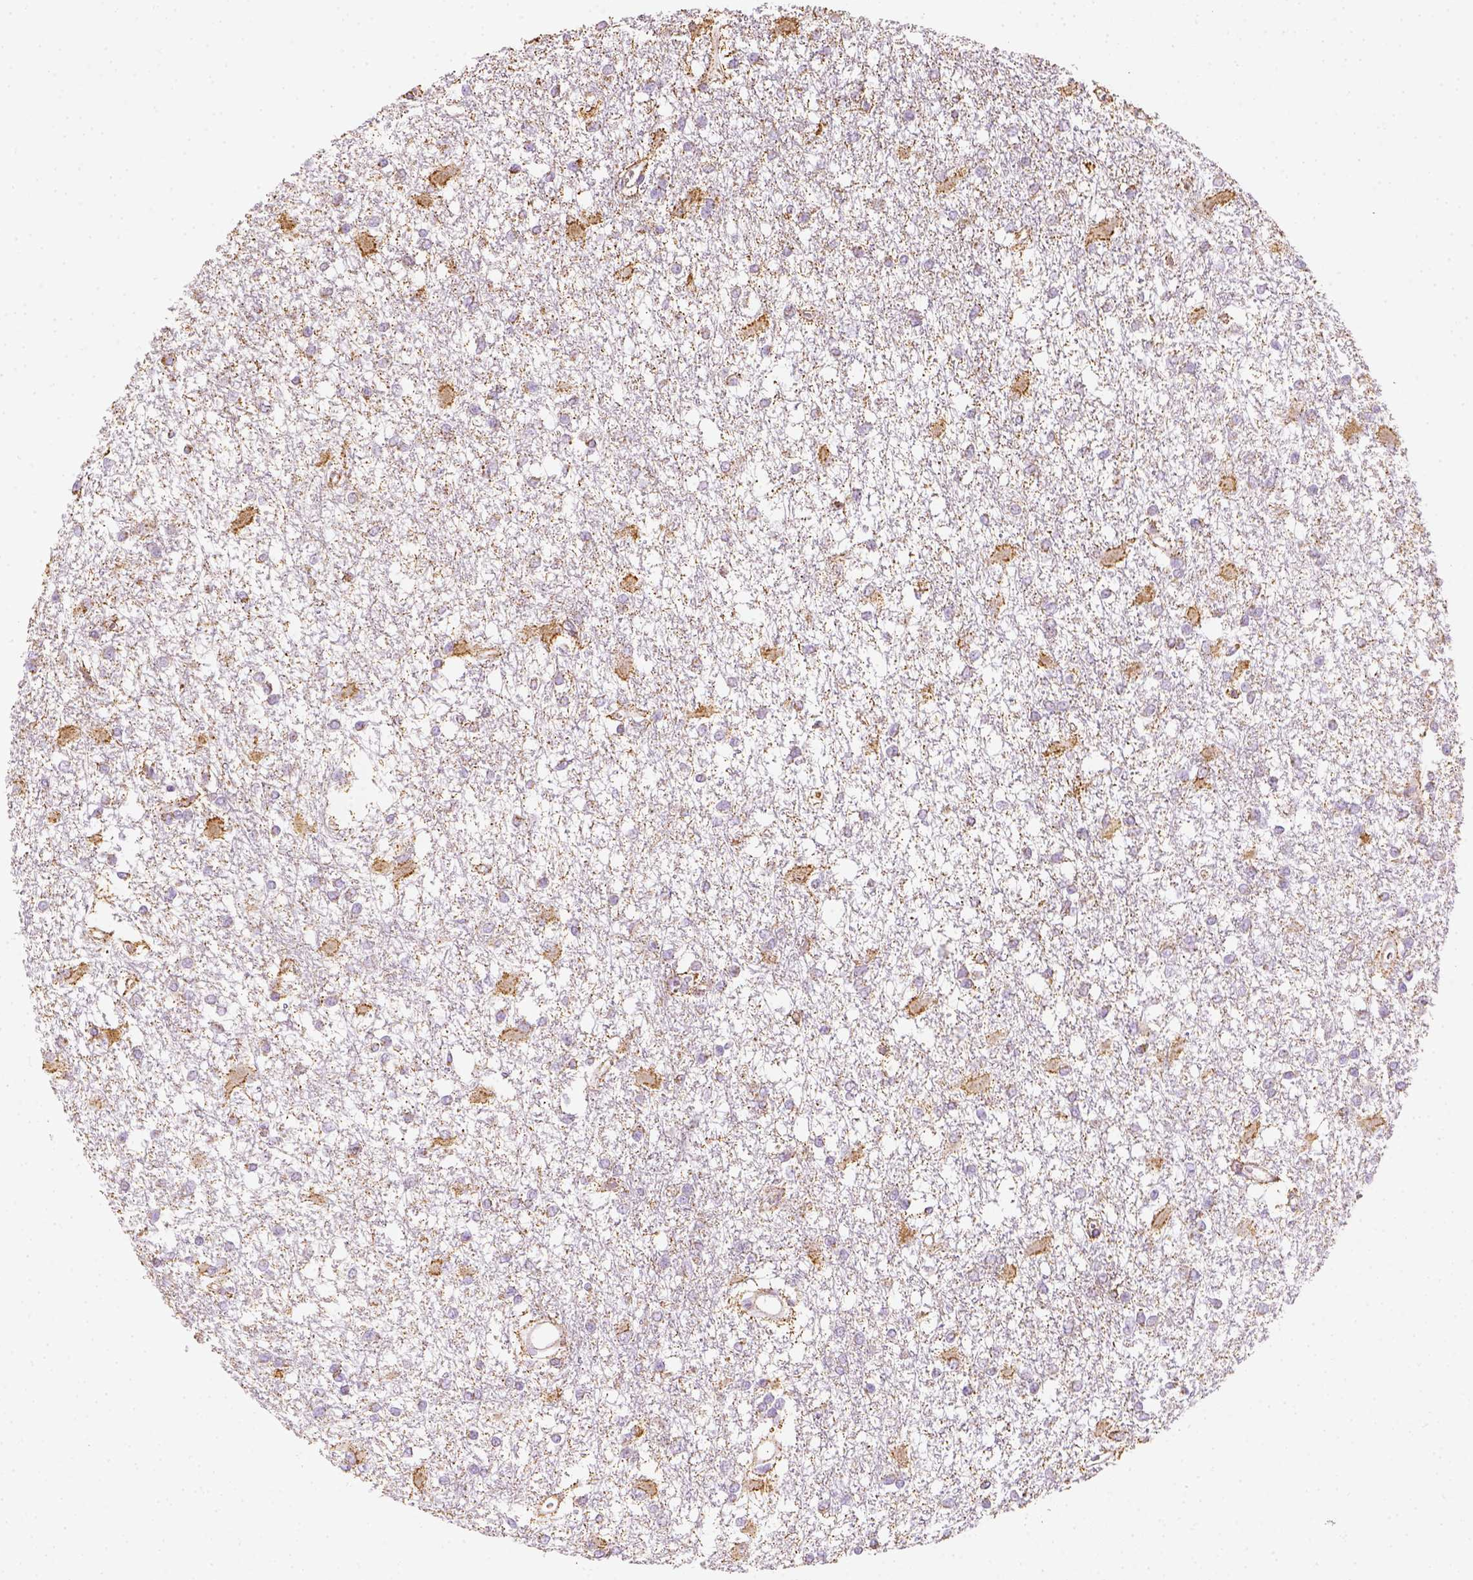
{"staining": {"intensity": "negative", "quantity": "none", "location": "none"}, "tissue": "glioma", "cell_type": "Tumor cells", "image_type": "cancer", "snomed": [{"axis": "morphology", "description": "Glioma, malignant, High grade"}, {"axis": "topography", "description": "Cerebral cortex"}], "caption": "Tumor cells show no significant protein positivity in glioma. Brightfield microscopy of immunohistochemistry stained with DAB (3,3'-diaminobenzidine) (brown) and hematoxylin (blue), captured at high magnification.", "gene": "LCA5", "patient": {"sex": "male", "age": 79}}